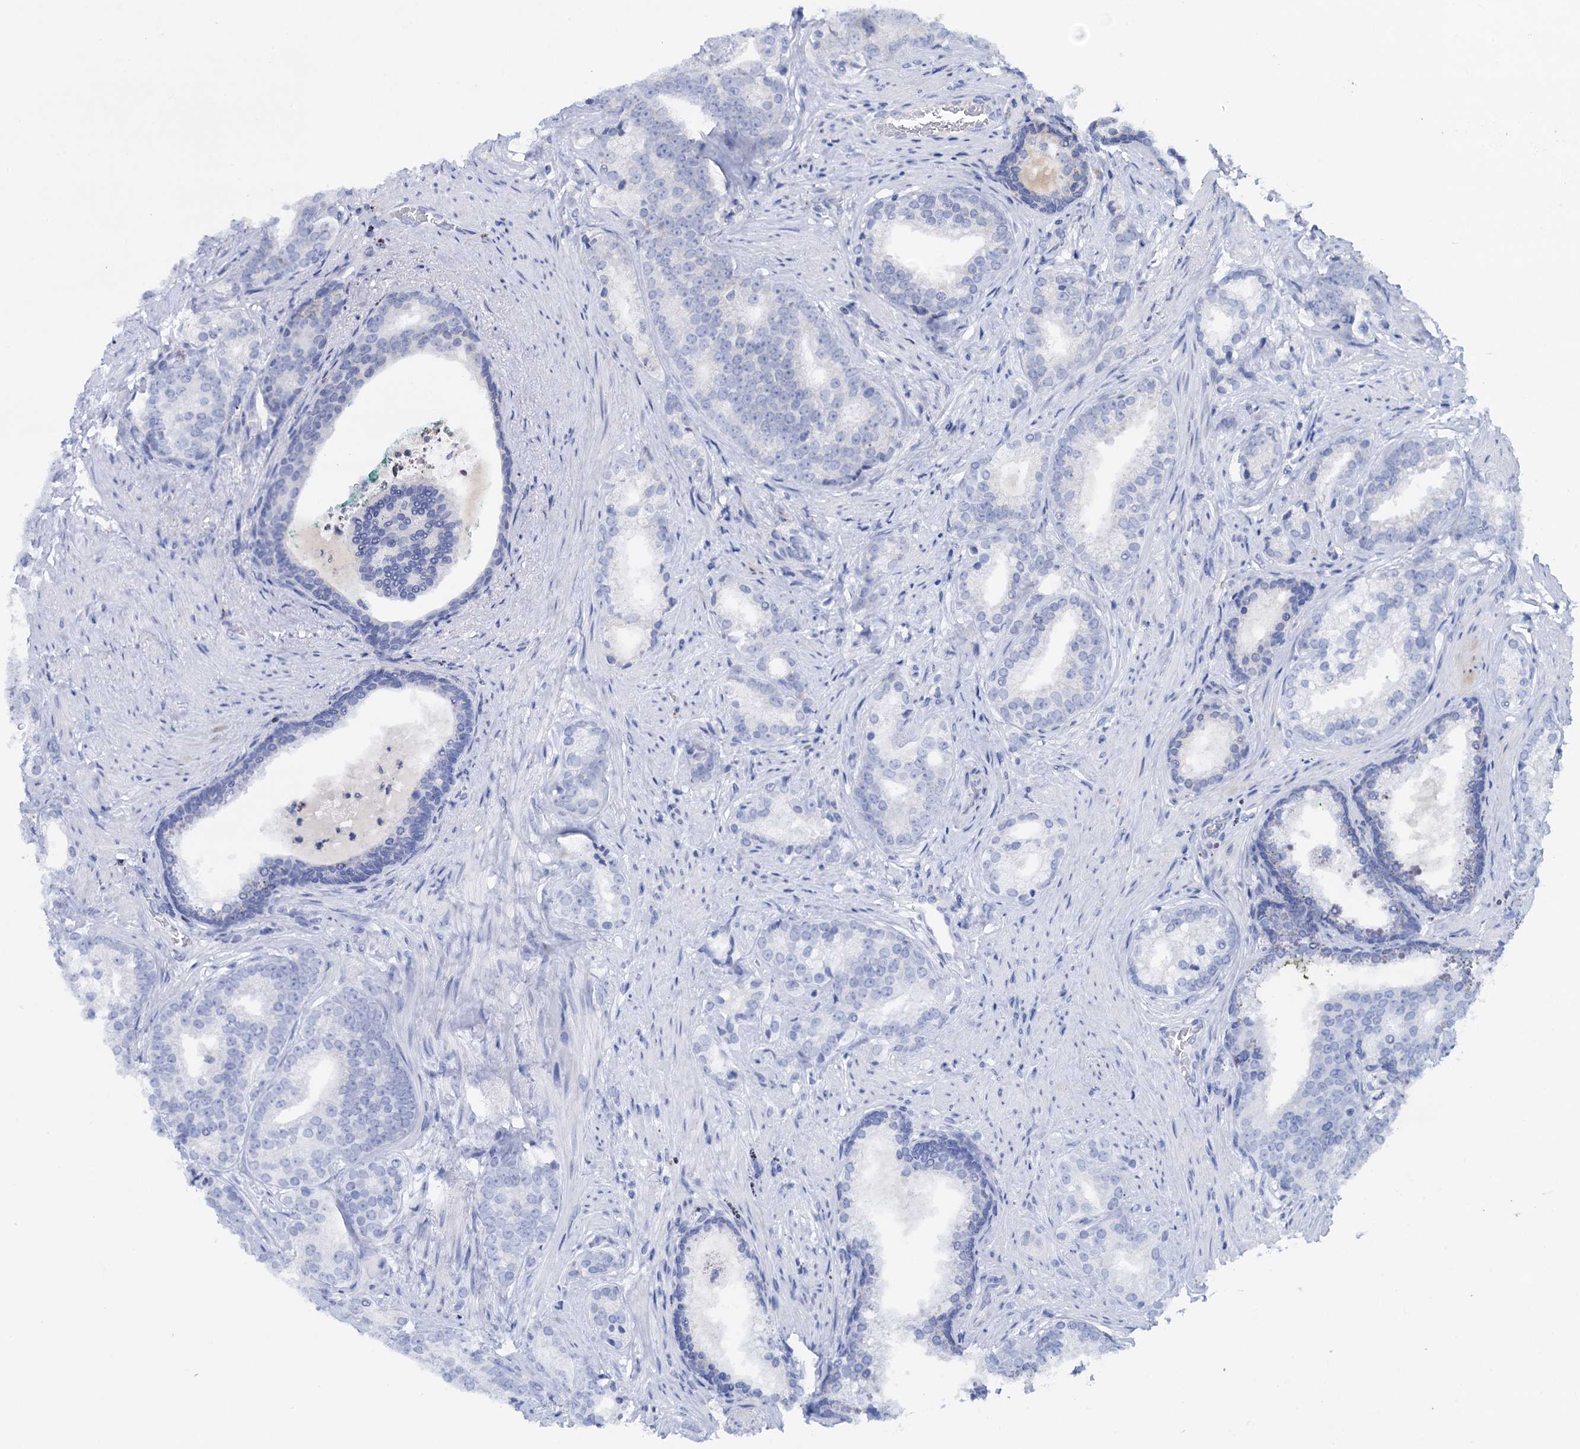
{"staining": {"intensity": "negative", "quantity": "none", "location": "none"}, "tissue": "prostate cancer", "cell_type": "Tumor cells", "image_type": "cancer", "snomed": [{"axis": "morphology", "description": "Adenocarcinoma, Low grade"}, {"axis": "topography", "description": "Prostate"}], "caption": "Image shows no protein staining in tumor cells of prostate low-grade adenocarcinoma tissue.", "gene": "ANKS3", "patient": {"sex": "male", "age": 71}}